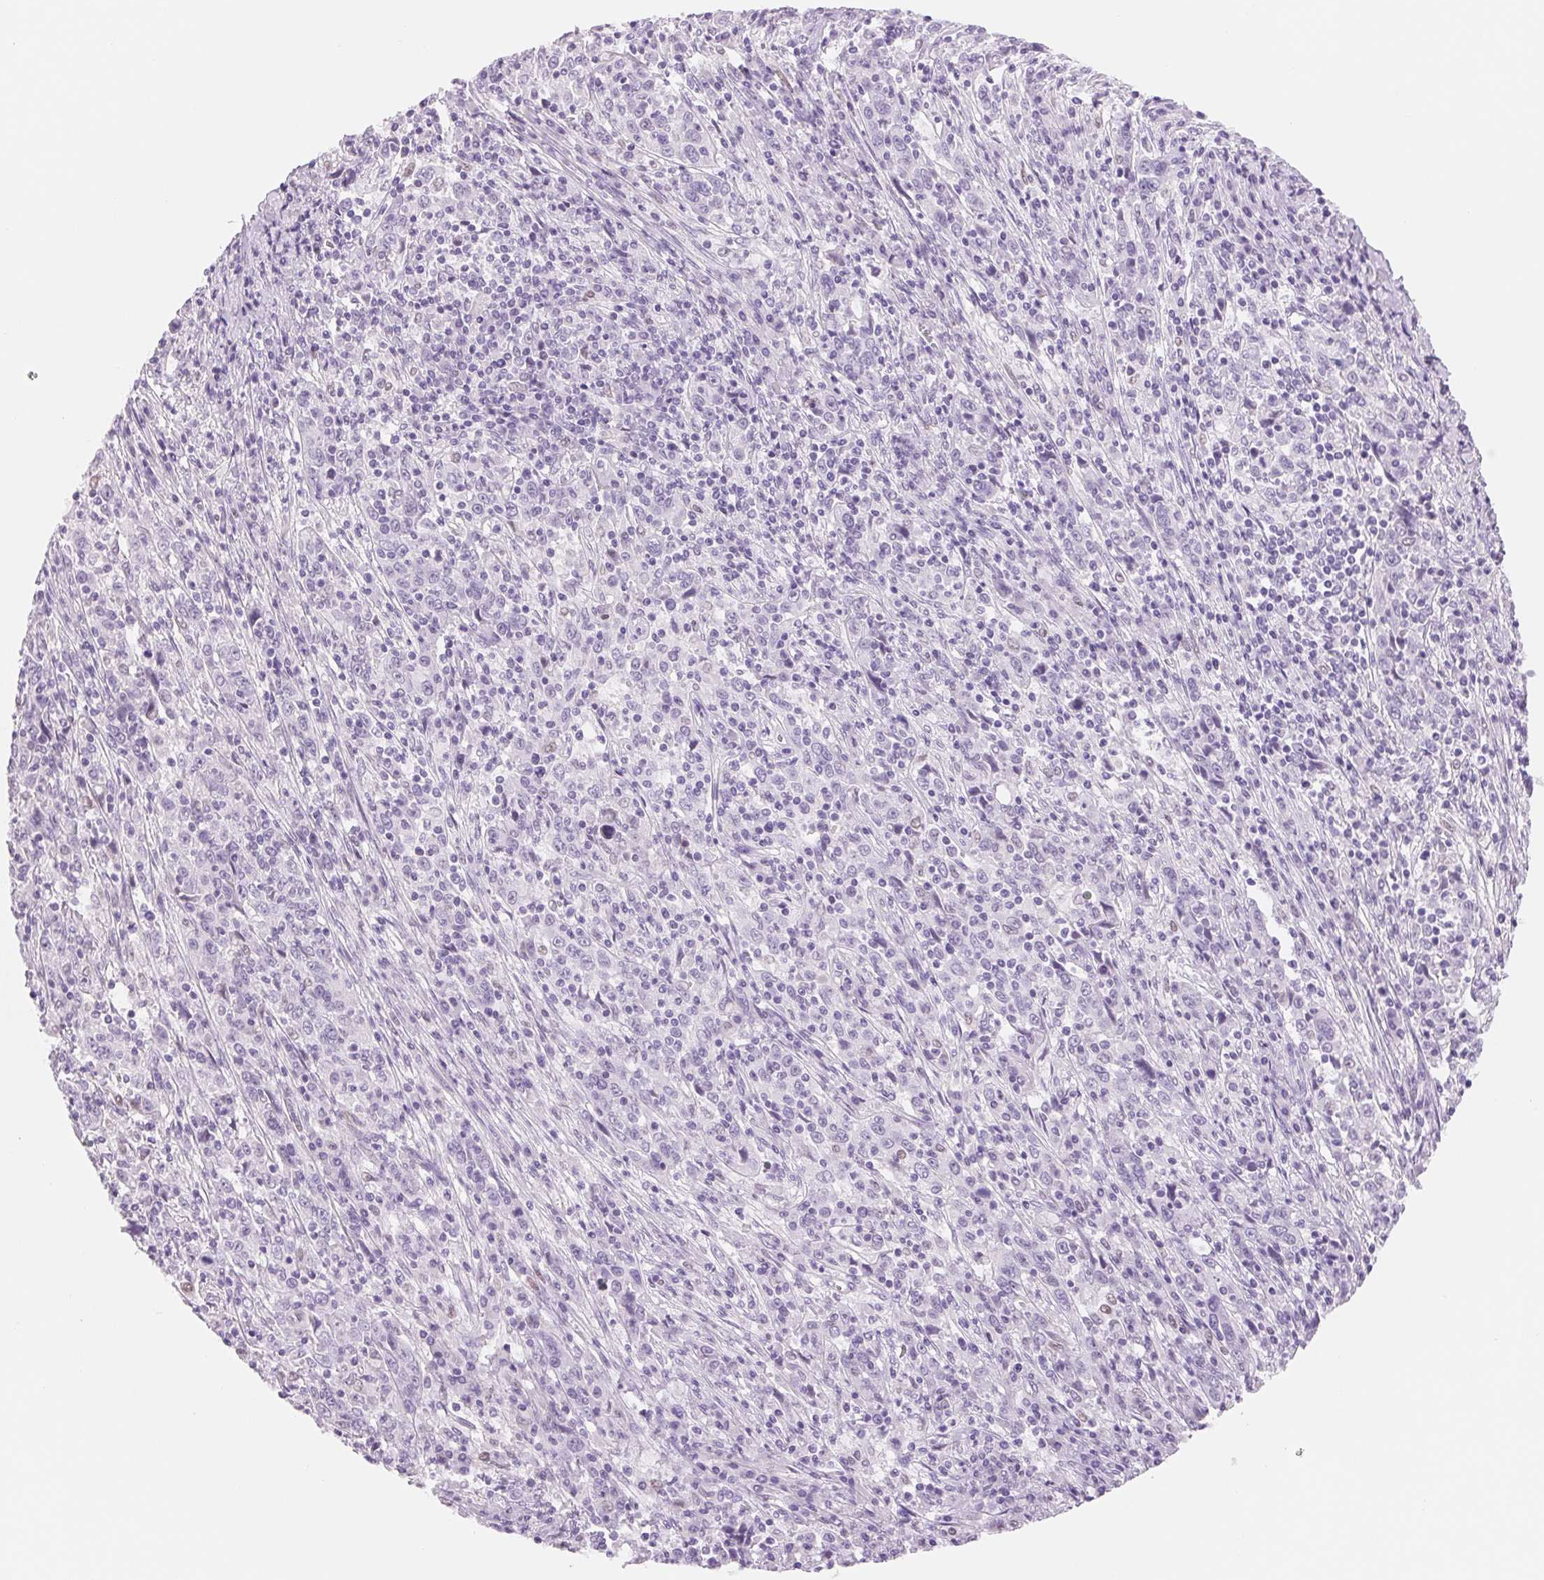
{"staining": {"intensity": "negative", "quantity": "none", "location": "none"}, "tissue": "cervical cancer", "cell_type": "Tumor cells", "image_type": "cancer", "snomed": [{"axis": "morphology", "description": "Squamous cell carcinoma, NOS"}, {"axis": "topography", "description": "Cervix"}], "caption": "IHC image of neoplastic tissue: human cervical squamous cell carcinoma stained with DAB shows no significant protein expression in tumor cells.", "gene": "ASGR2", "patient": {"sex": "female", "age": 46}}